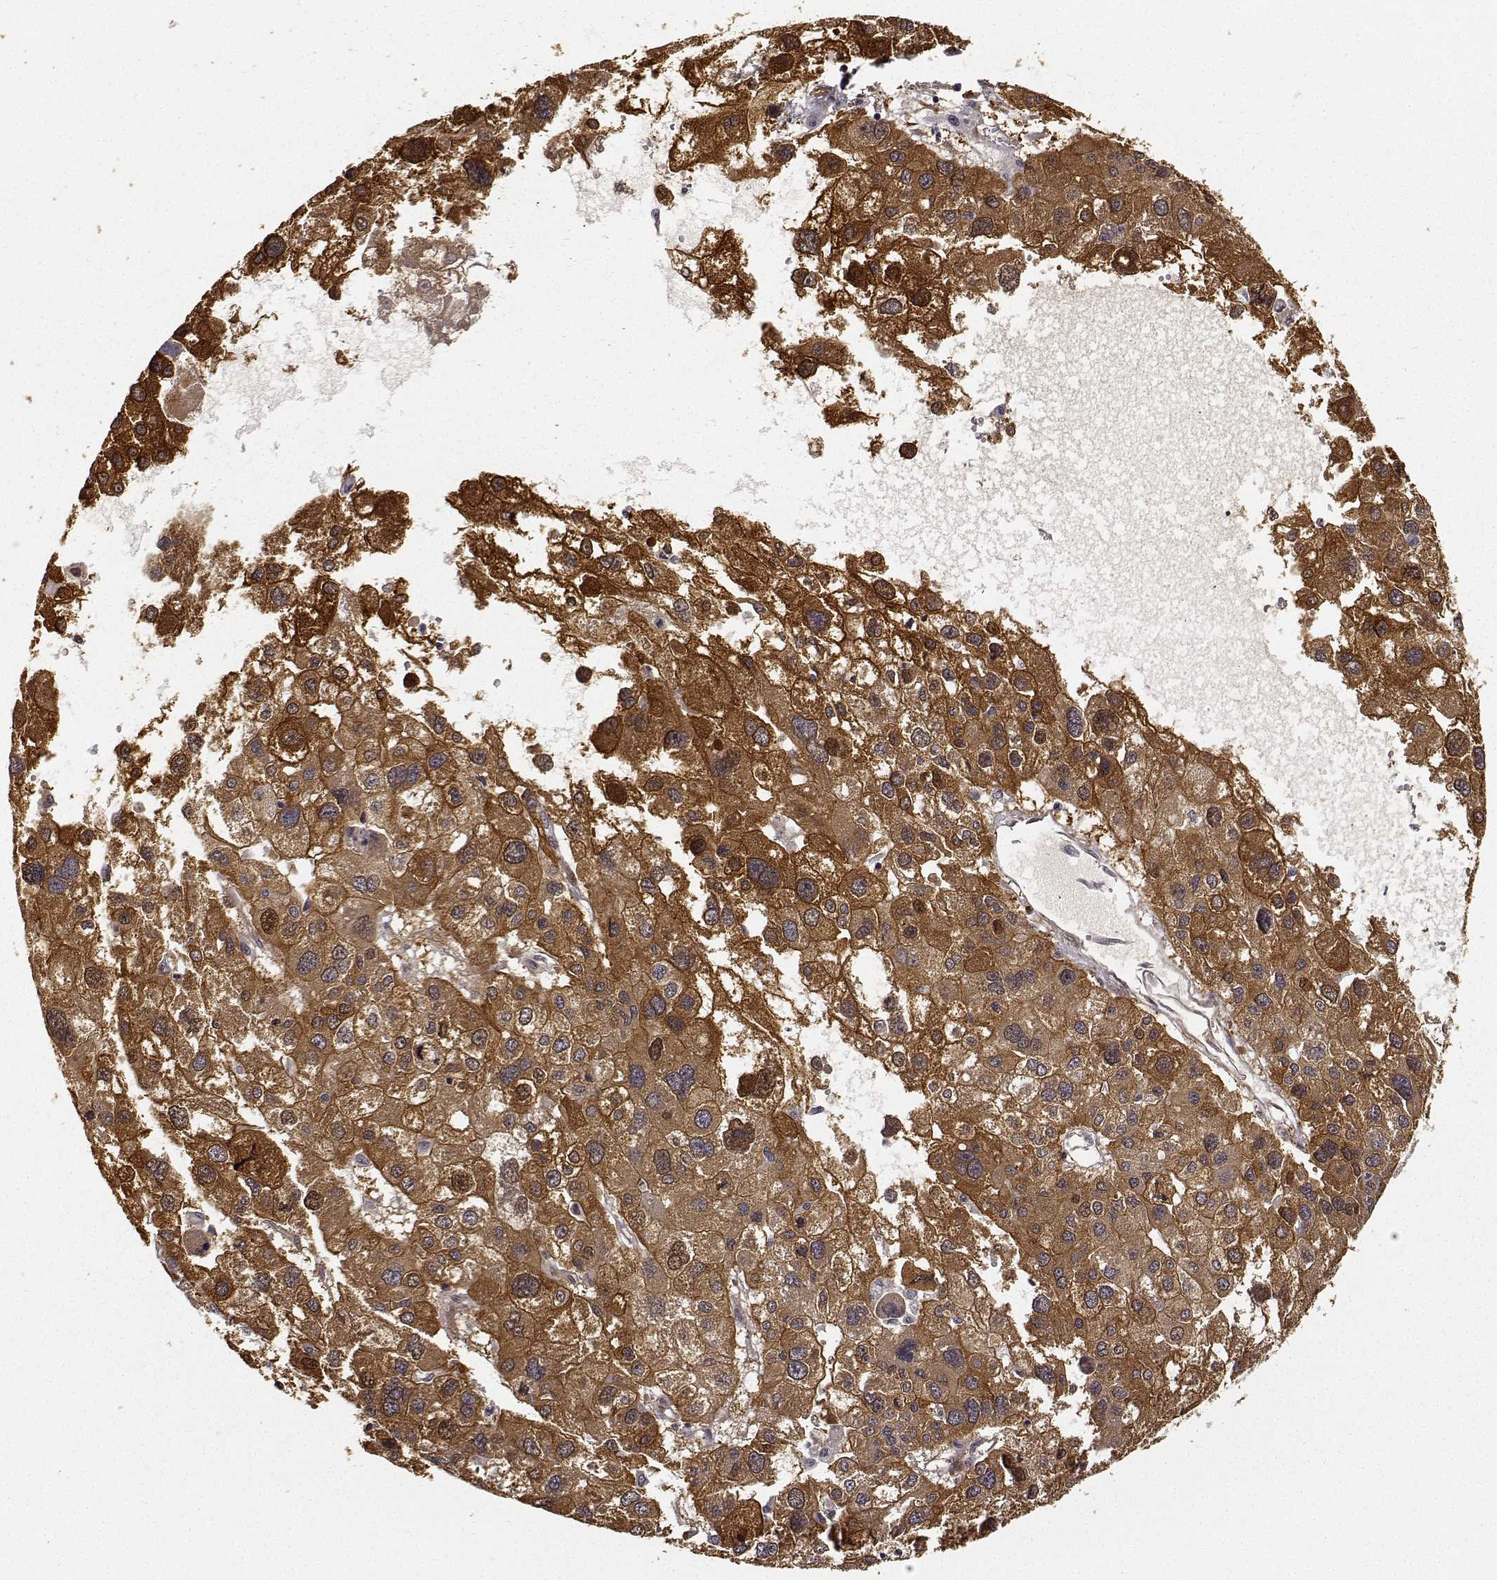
{"staining": {"intensity": "moderate", "quantity": ">75%", "location": "cytoplasmic/membranous"}, "tissue": "liver cancer", "cell_type": "Tumor cells", "image_type": "cancer", "snomed": [{"axis": "morphology", "description": "Carcinoma, Hepatocellular, NOS"}, {"axis": "topography", "description": "Liver"}], "caption": "Human hepatocellular carcinoma (liver) stained with a protein marker displays moderate staining in tumor cells.", "gene": "PHGDH", "patient": {"sex": "male", "age": 73}}